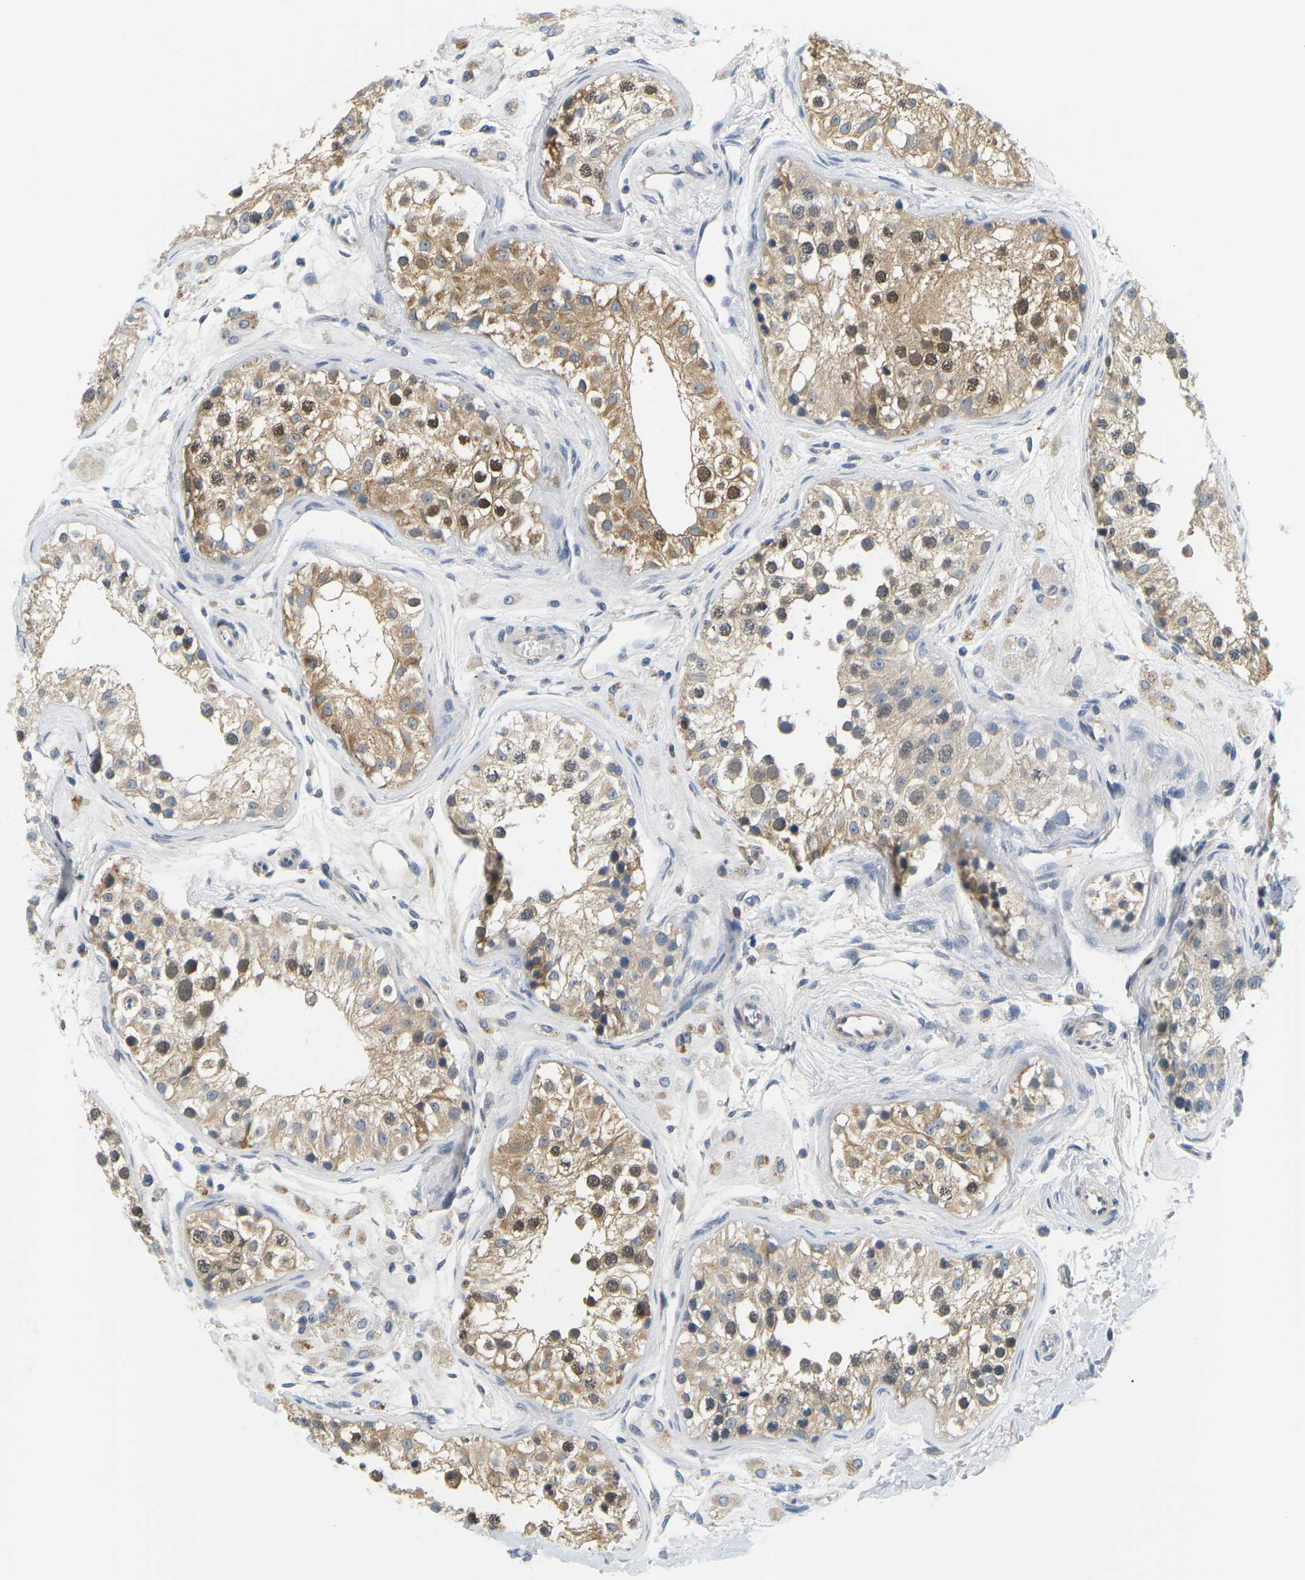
{"staining": {"intensity": "moderate", "quantity": ">75%", "location": "cytoplasmic/membranous,nuclear"}, "tissue": "testis", "cell_type": "Cells in seminiferous ducts", "image_type": "normal", "snomed": [{"axis": "morphology", "description": "Normal tissue, NOS"}, {"axis": "morphology", "description": "Adenocarcinoma, metastatic, NOS"}, {"axis": "topography", "description": "Testis"}], "caption": "DAB (3,3'-diaminobenzidine) immunohistochemical staining of normal testis displays moderate cytoplasmic/membranous,nuclear protein staining in approximately >75% of cells in seminiferous ducts.", "gene": "EVA1C", "patient": {"sex": "male", "age": 26}}